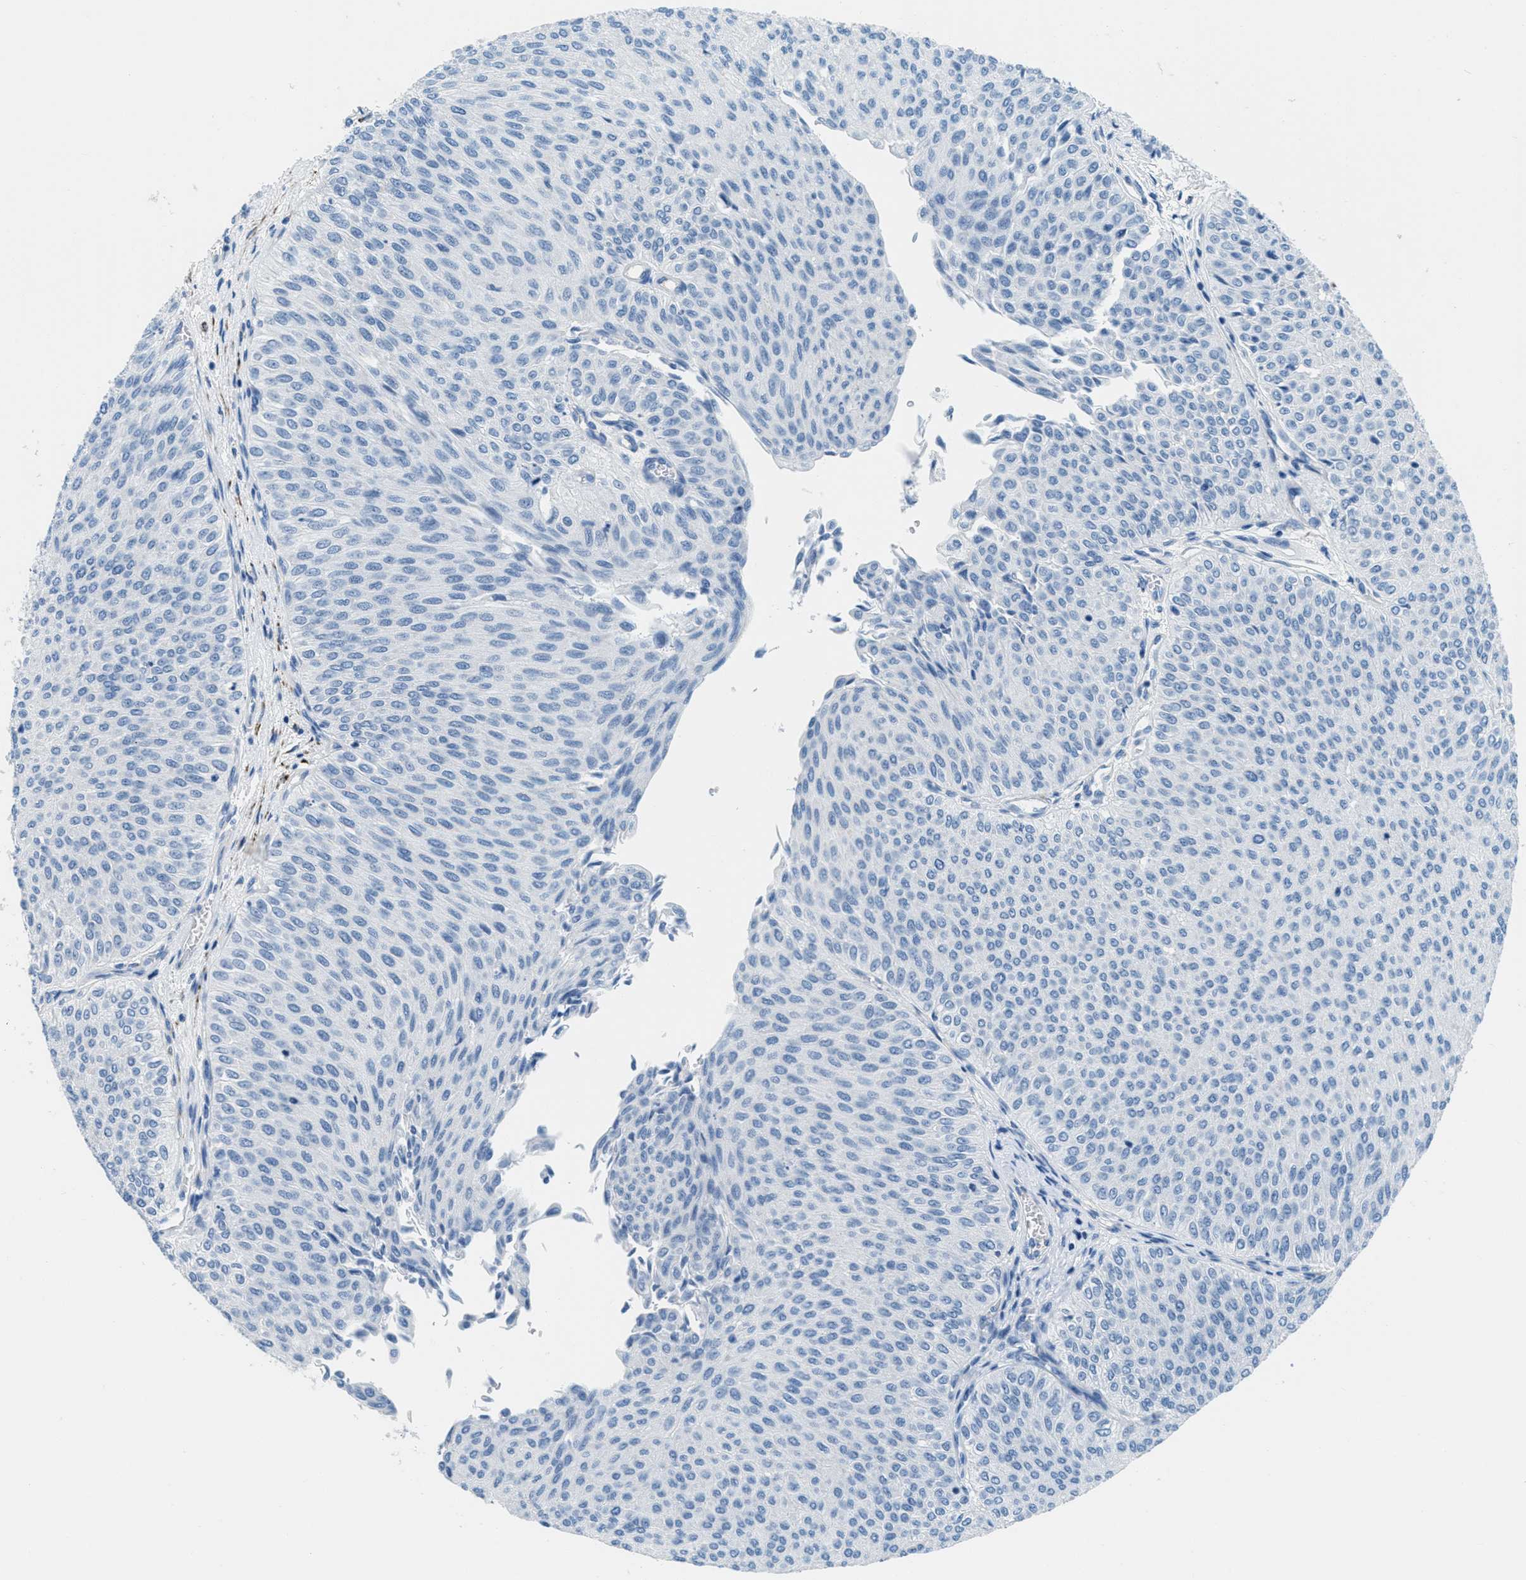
{"staining": {"intensity": "negative", "quantity": "none", "location": "none"}, "tissue": "urothelial cancer", "cell_type": "Tumor cells", "image_type": "cancer", "snomed": [{"axis": "morphology", "description": "Urothelial carcinoma, Low grade"}, {"axis": "topography", "description": "Urinary bladder"}], "caption": "IHC photomicrograph of human urothelial carcinoma (low-grade) stained for a protein (brown), which shows no staining in tumor cells.", "gene": "MGARP", "patient": {"sex": "male", "age": 78}}